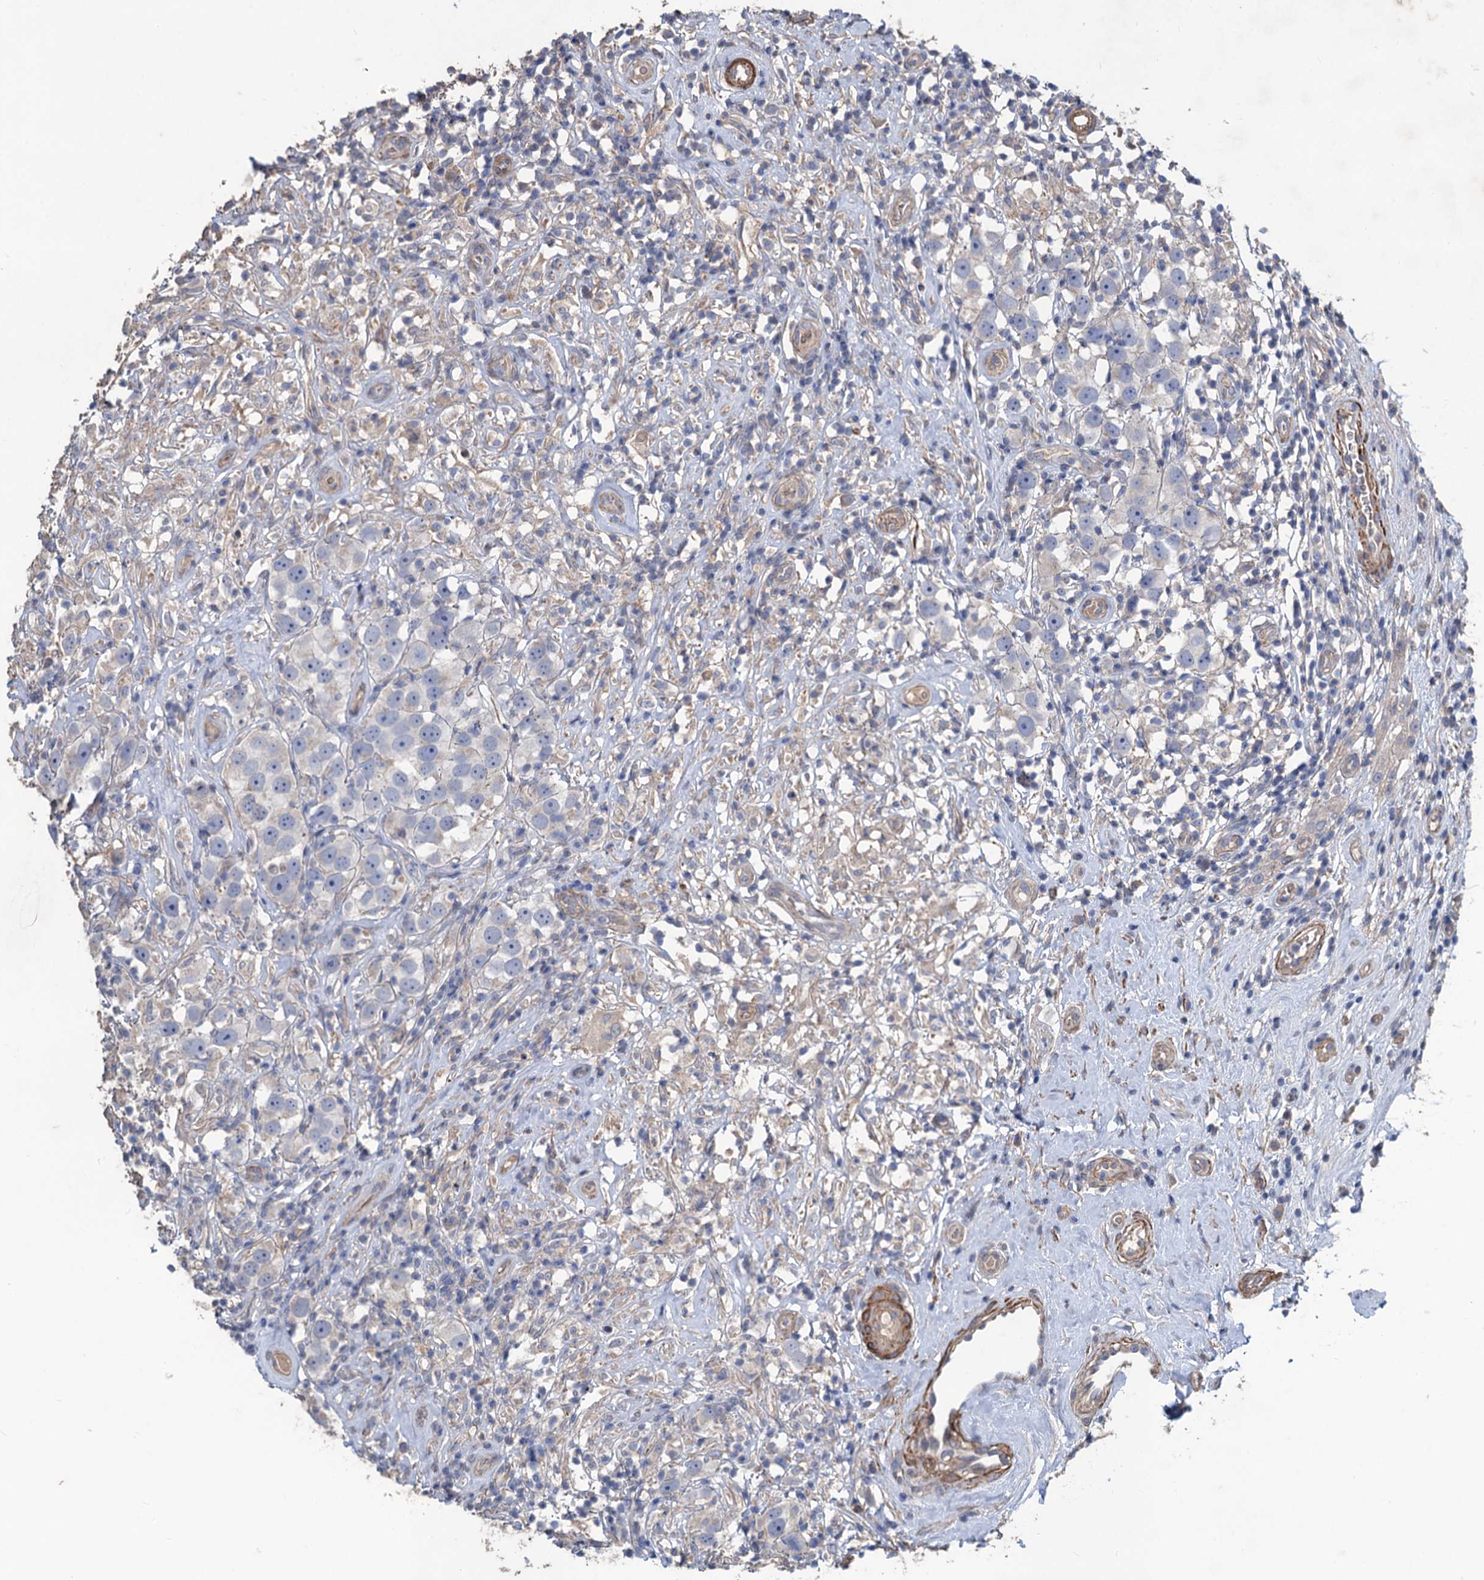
{"staining": {"intensity": "negative", "quantity": "none", "location": "none"}, "tissue": "testis cancer", "cell_type": "Tumor cells", "image_type": "cancer", "snomed": [{"axis": "morphology", "description": "Seminoma, NOS"}, {"axis": "topography", "description": "Testis"}], "caption": "Tumor cells show no significant staining in testis cancer (seminoma).", "gene": "SMCO3", "patient": {"sex": "male", "age": 49}}